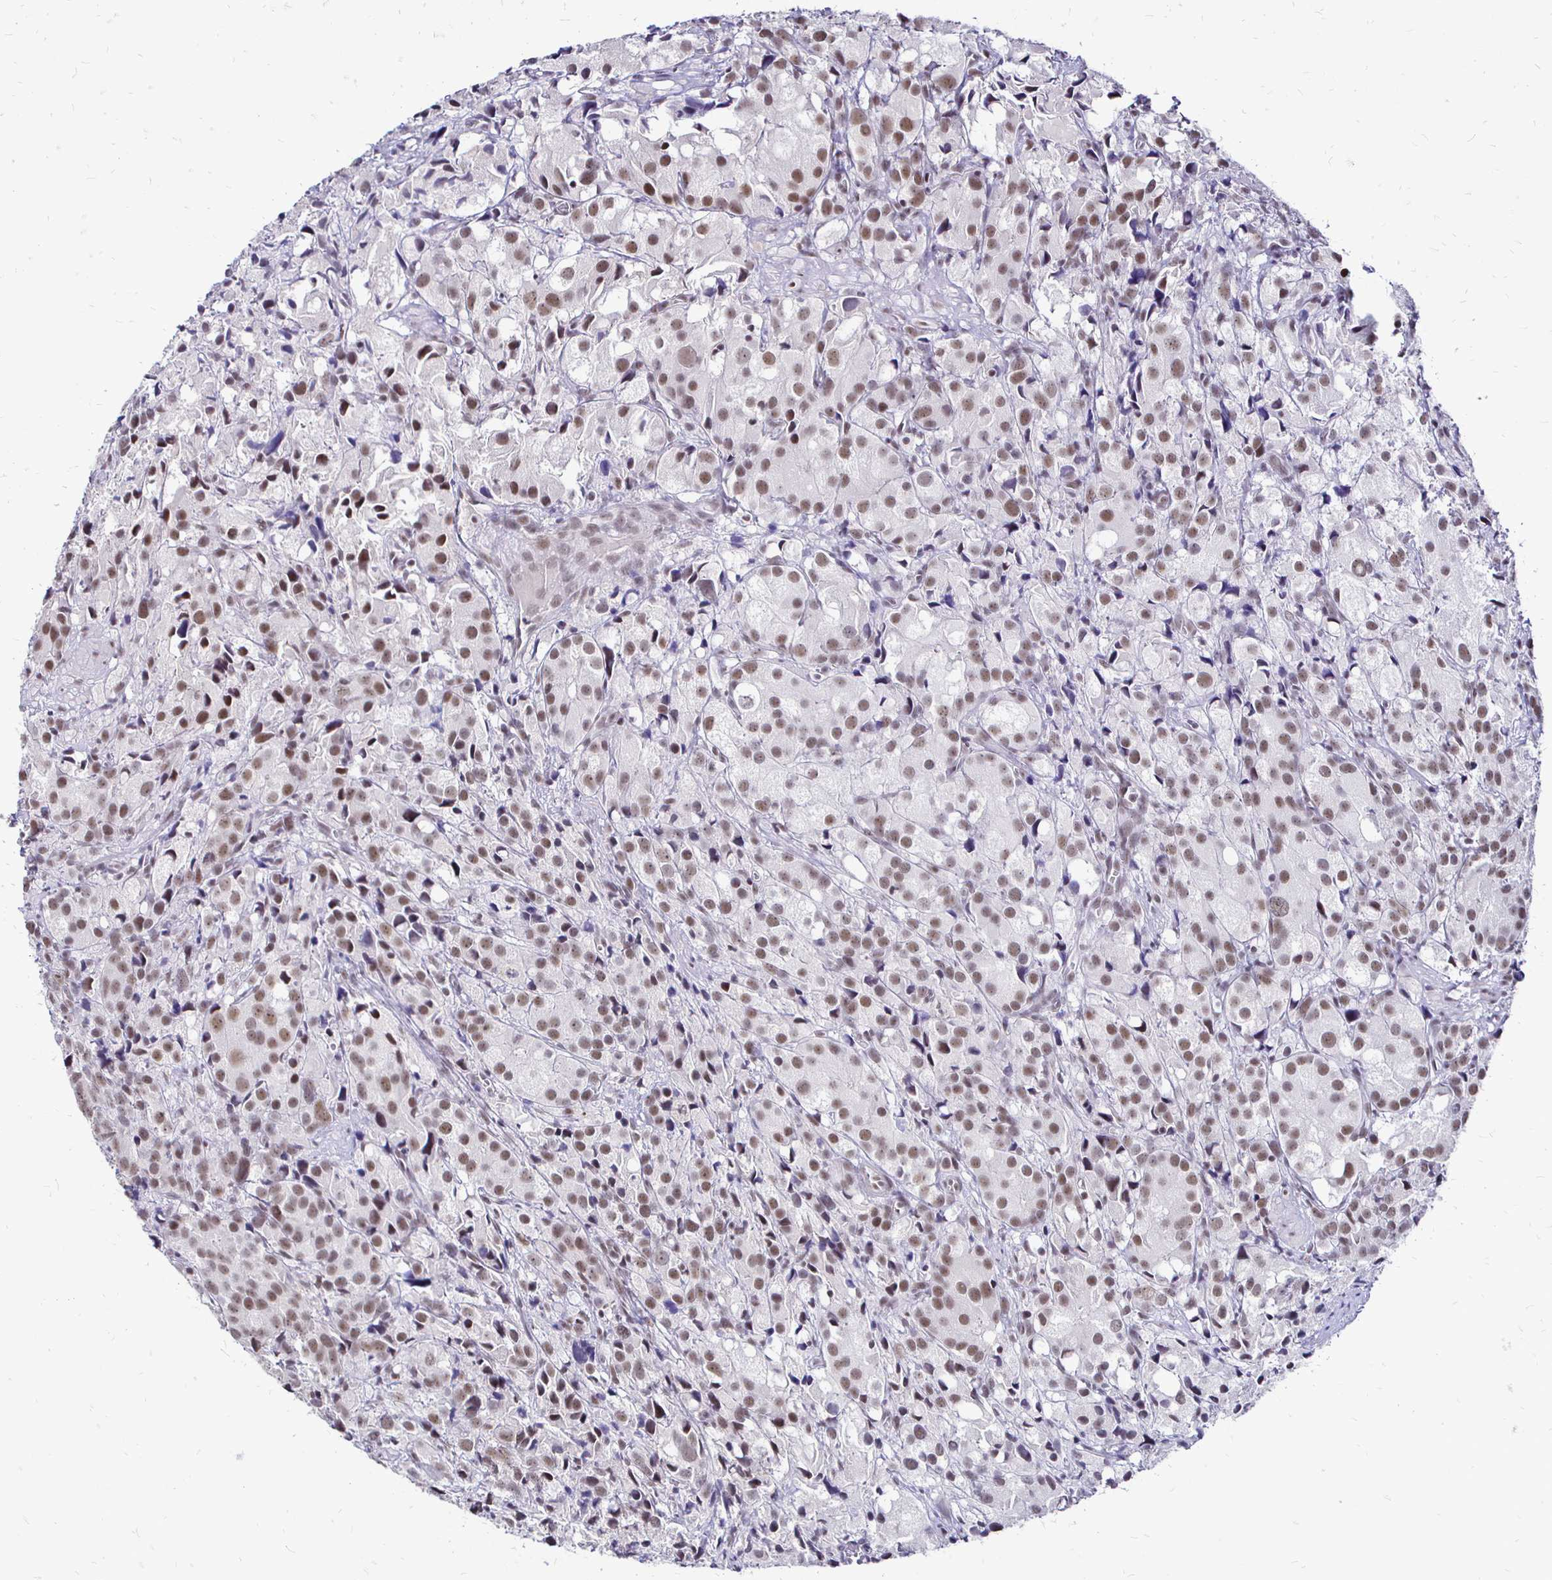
{"staining": {"intensity": "weak", "quantity": ">75%", "location": "nuclear"}, "tissue": "prostate cancer", "cell_type": "Tumor cells", "image_type": "cancer", "snomed": [{"axis": "morphology", "description": "Adenocarcinoma, High grade"}, {"axis": "topography", "description": "Prostate"}], "caption": "Brown immunohistochemical staining in prostate adenocarcinoma (high-grade) demonstrates weak nuclear positivity in approximately >75% of tumor cells.", "gene": "SIN3A", "patient": {"sex": "male", "age": 86}}